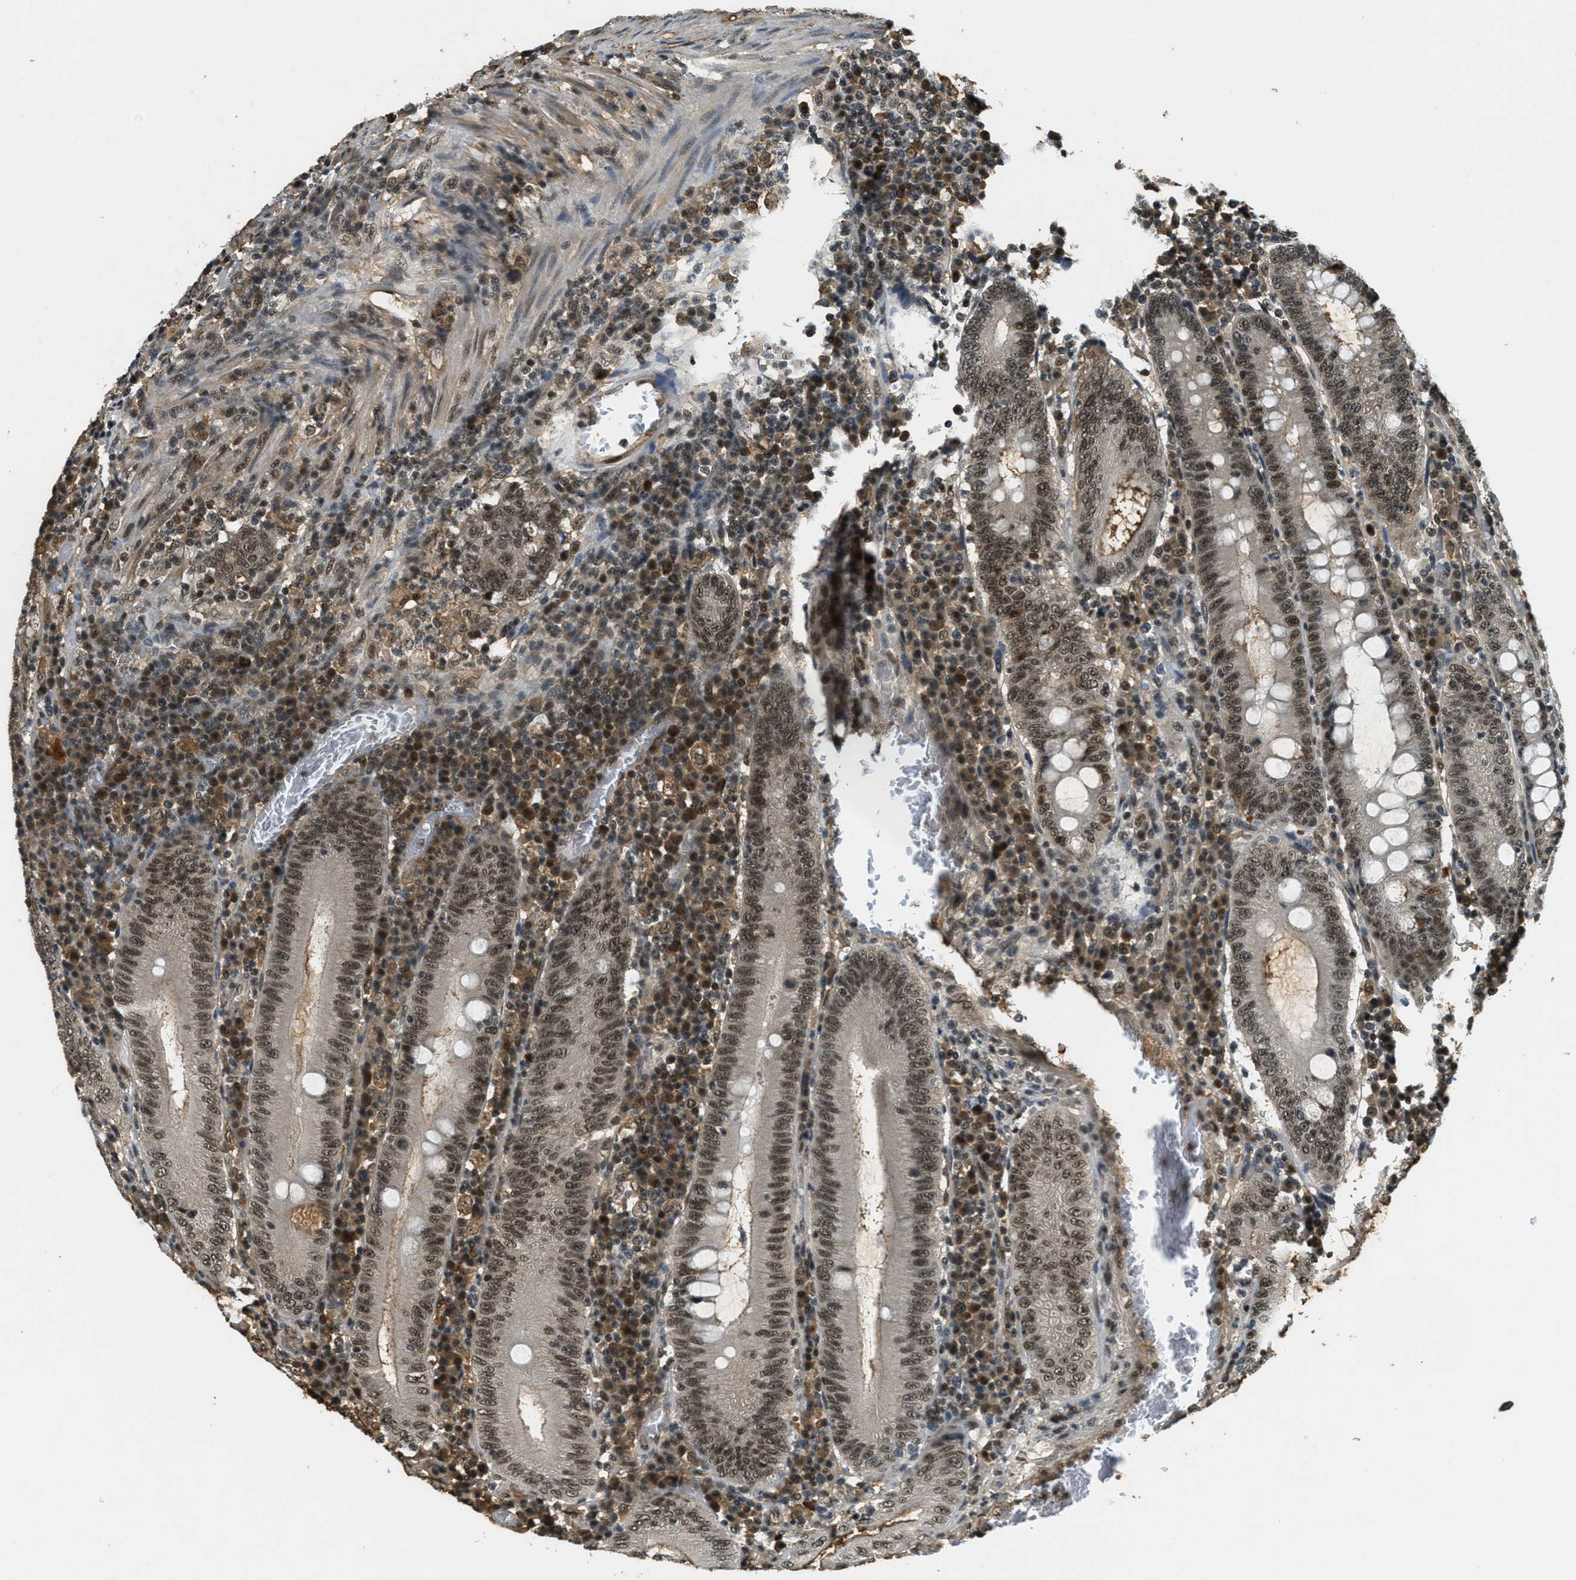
{"staining": {"intensity": "strong", "quantity": ">75%", "location": "cytoplasmic/membranous,nuclear"}, "tissue": "colorectal cancer", "cell_type": "Tumor cells", "image_type": "cancer", "snomed": [{"axis": "morphology", "description": "Normal tissue, NOS"}, {"axis": "morphology", "description": "Adenocarcinoma, NOS"}, {"axis": "topography", "description": "Colon"}], "caption": "Human colorectal cancer stained for a protein (brown) demonstrates strong cytoplasmic/membranous and nuclear positive staining in approximately >75% of tumor cells.", "gene": "ZNF148", "patient": {"sex": "female", "age": 75}}